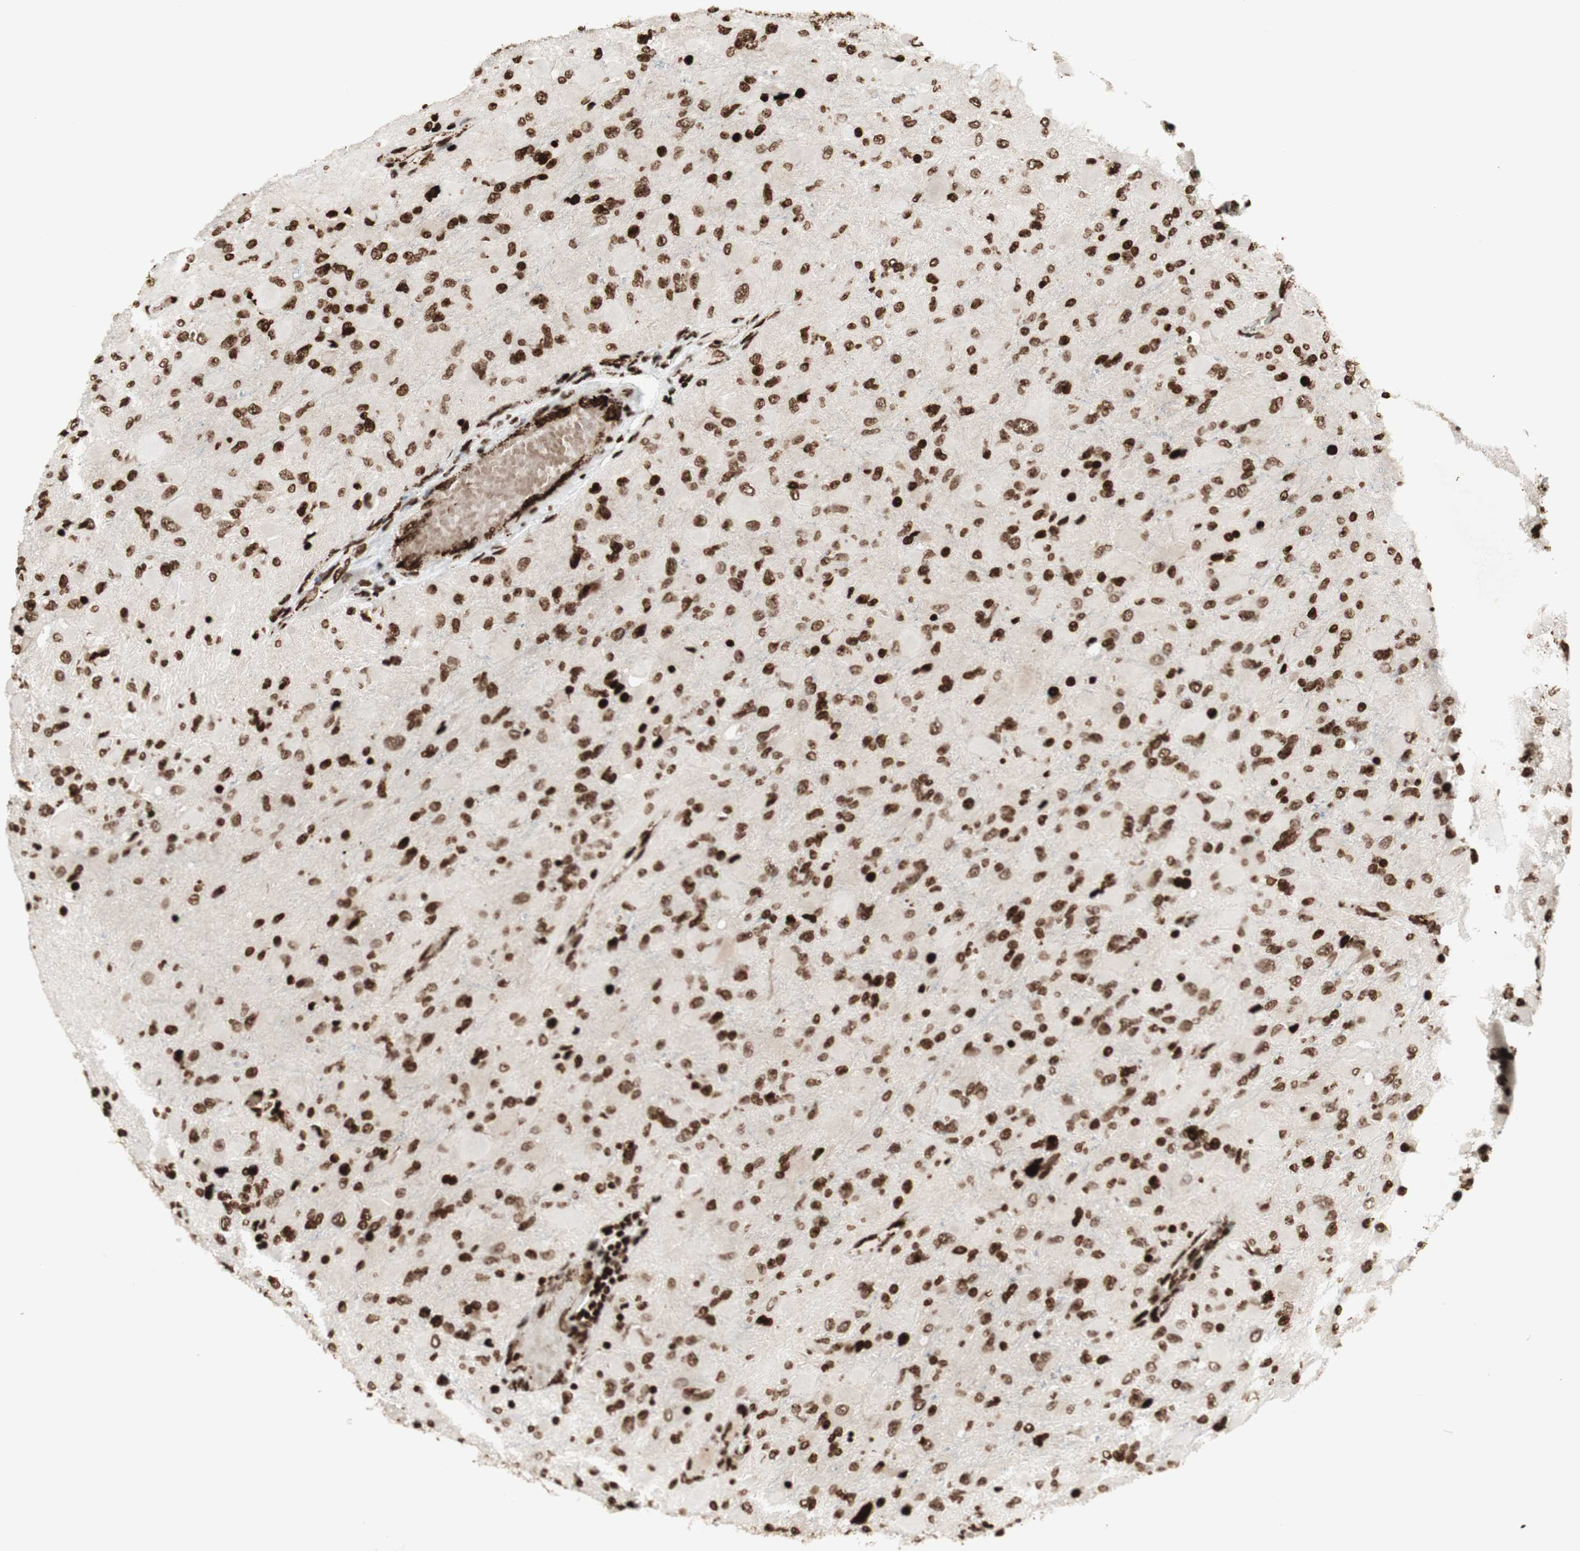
{"staining": {"intensity": "strong", "quantity": ">75%", "location": "nuclear"}, "tissue": "glioma", "cell_type": "Tumor cells", "image_type": "cancer", "snomed": [{"axis": "morphology", "description": "Glioma, malignant, High grade"}, {"axis": "topography", "description": "Cerebral cortex"}], "caption": "Immunohistochemistry (IHC) histopathology image of neoplastic tissue: glioma stained using IHC reveals high levels of strong protein expression localized specifically in the nuclear of tumor cells, appearing as a nuclear brown color.", "gene": "NCAPD2", "patient": {"sex": "female", "age": 36}}